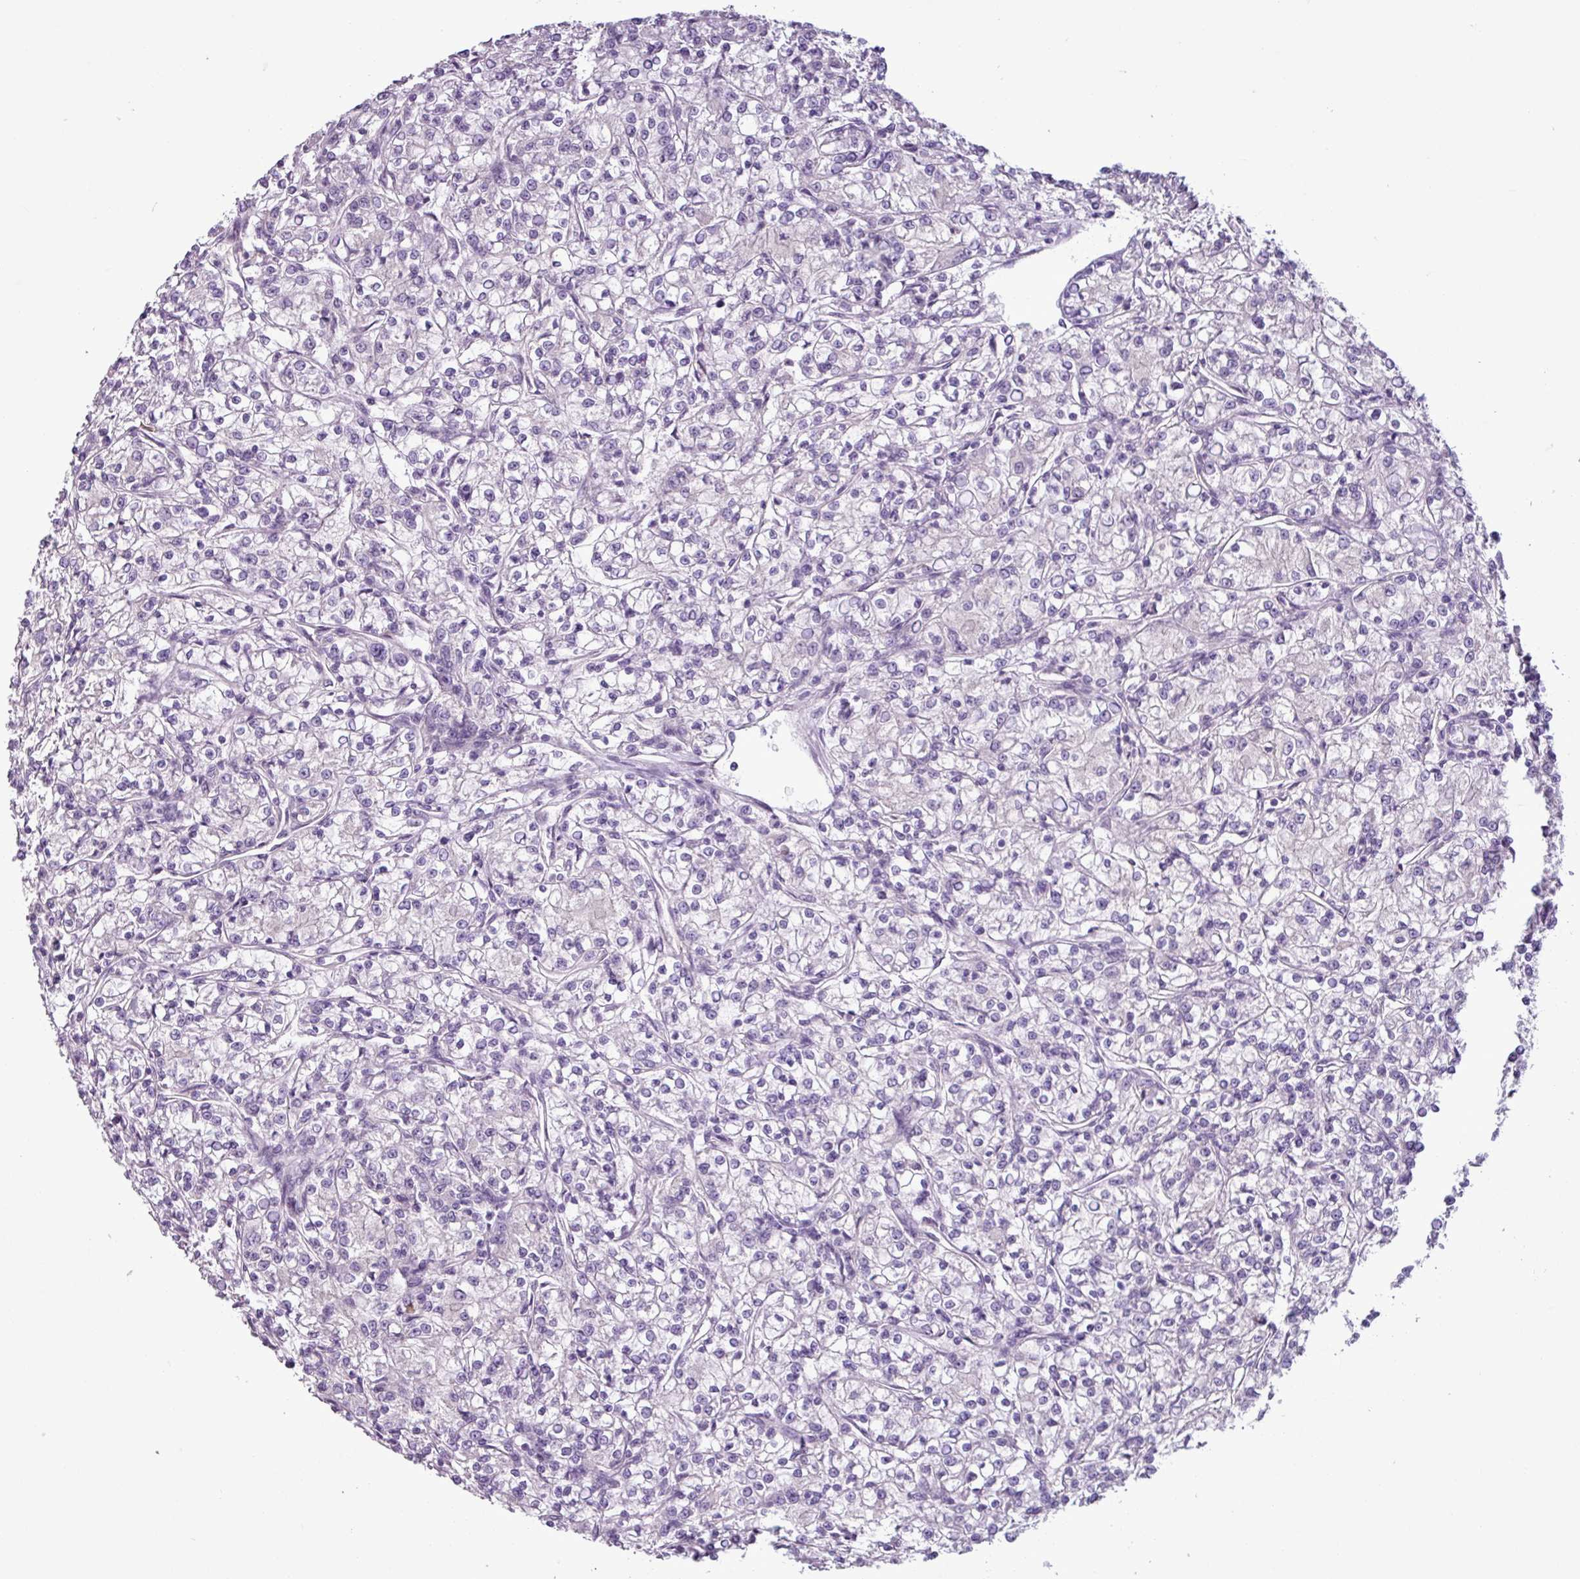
{"staining": {"intensity": "negative", "quantity": "none", "location": "none"}, "tissue": "renal cancer", "cell_type": "Tumor cells", "image_type": "cancer", "snomed": [{"axis": "morphology", "description": "Adenocarcinoma, NOS"}, {"axis": "topography", "description": "Kidney"}], "caption": "A photomicrograph of human adenocarcinoma (renal) is negative for staining in tumor cells.", "gene": "C9orf24", "patient": {"sex": "female", "age": 59}}